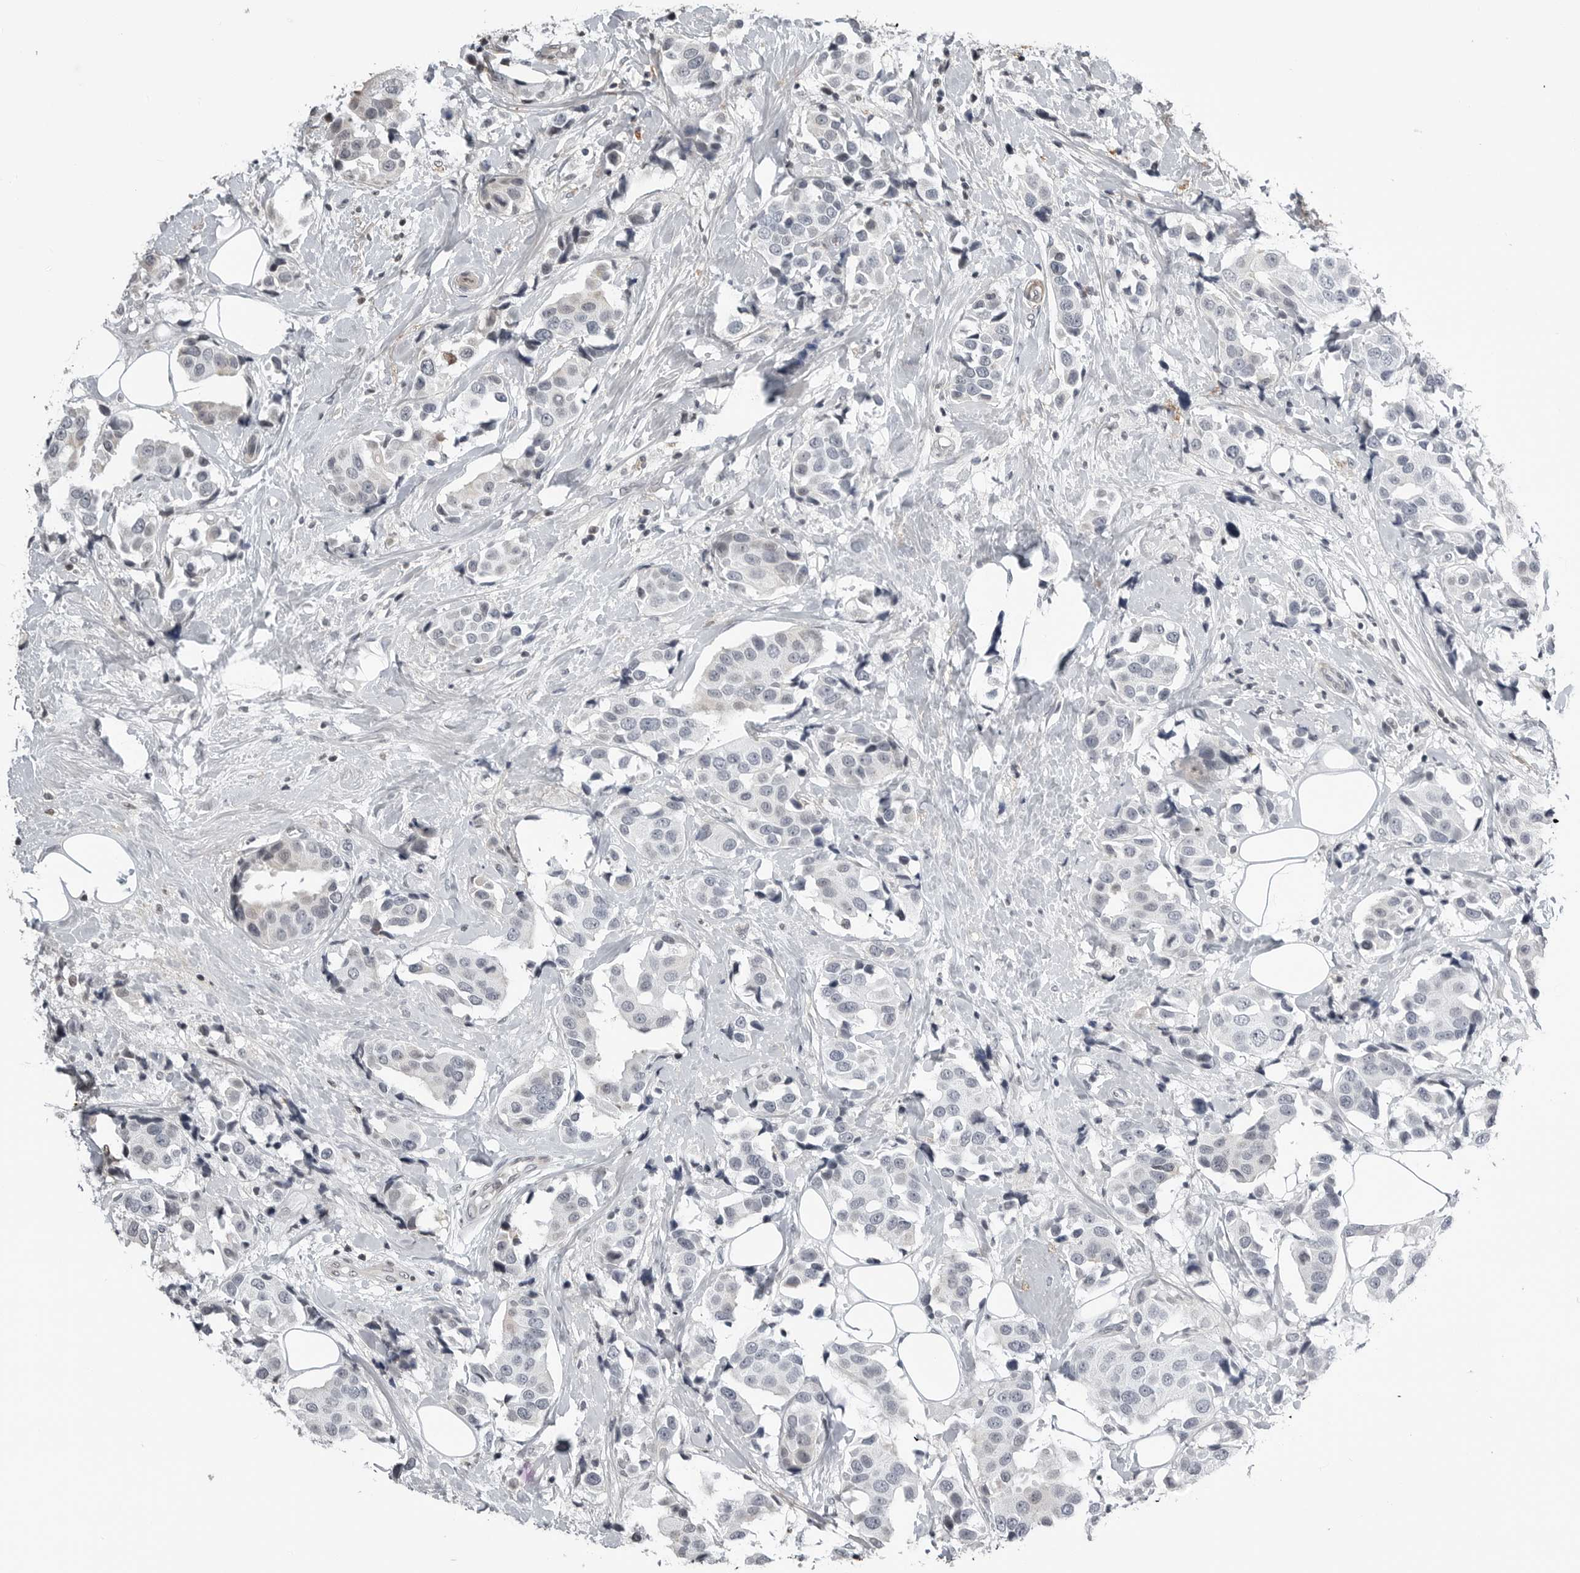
{"staining": {"intensity": "negative", "quantity": "none", "location": "none"}, "tissue": "breast cancer", "cell_type": "Tumor cells", "image_type": "cancer", "snomed": [{"axis": "morphology", "description": "Normal tissue, NOS"}, {"axis": "morphology", "description": "Duct carcinoma"}, {"axis": "topography", "description": "Breast"}], "caption": "IHC of human invasive ductal carcinoma (breast) reveals no expression in tumor cells.", "gene": "CXCR5", "patient": {"sex": "female", "age": 39}}